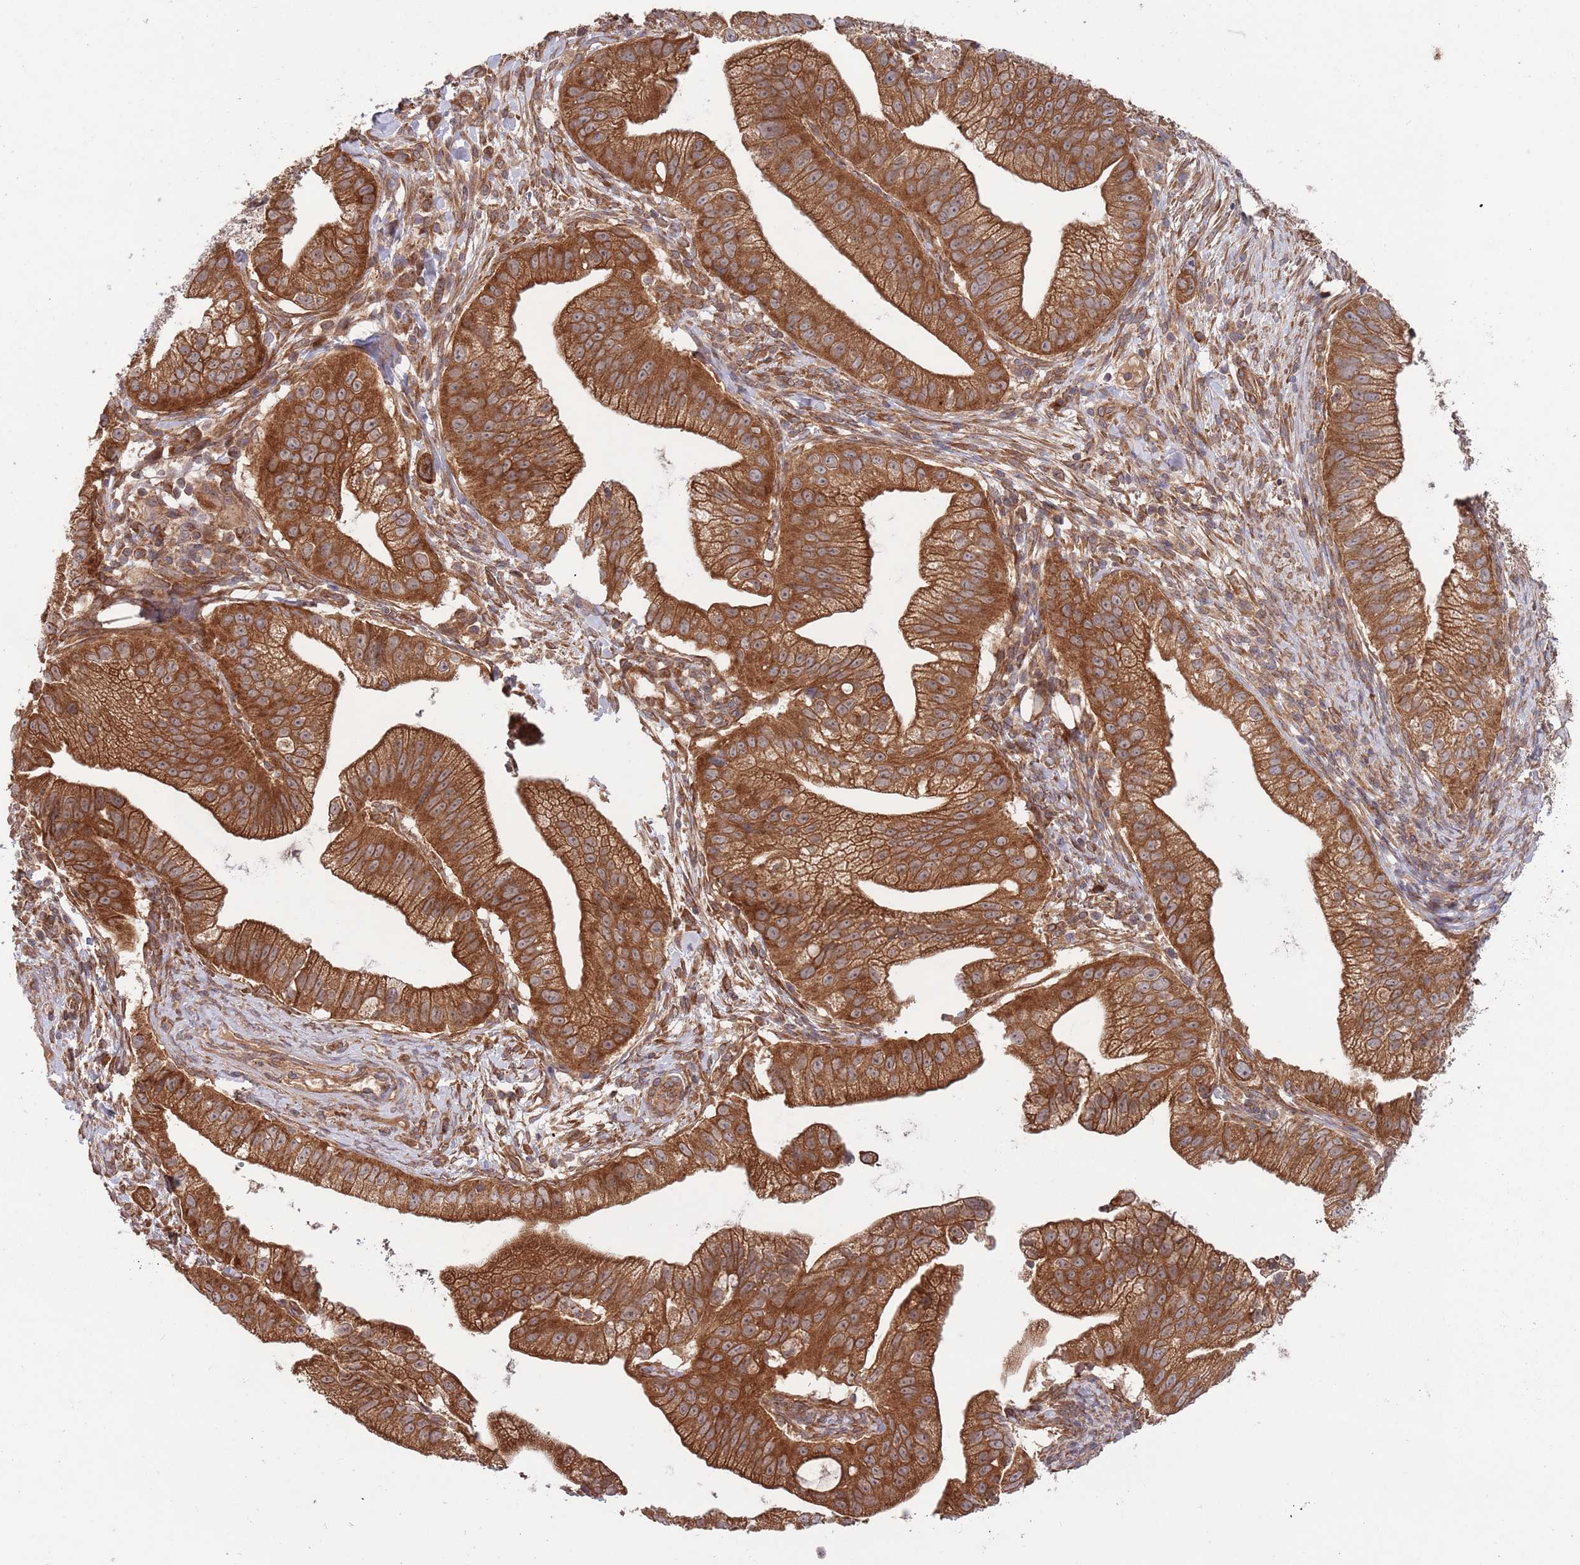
{"staining": {"intensity": "strong", "quantity": ">75%", "location": "cytoplasmic/membranous"}, "tissue": "pancreatic cancer", "cell_type": "Tumor cells", "image_type": "cancer", "snomed": [{"axis": "morphology", "description": "Adenocarcinoma, NOS"}, {"axis": "topography", "description": "Pancreas"}], "caption": "Protein expression analysis of human pancreatic adenocarcinoma reveals strong cytoplasmic/membranous staining in about >75% of tumor cells.", "gene": "MFNG", "patient": {"sex": "male", "age": 70}}